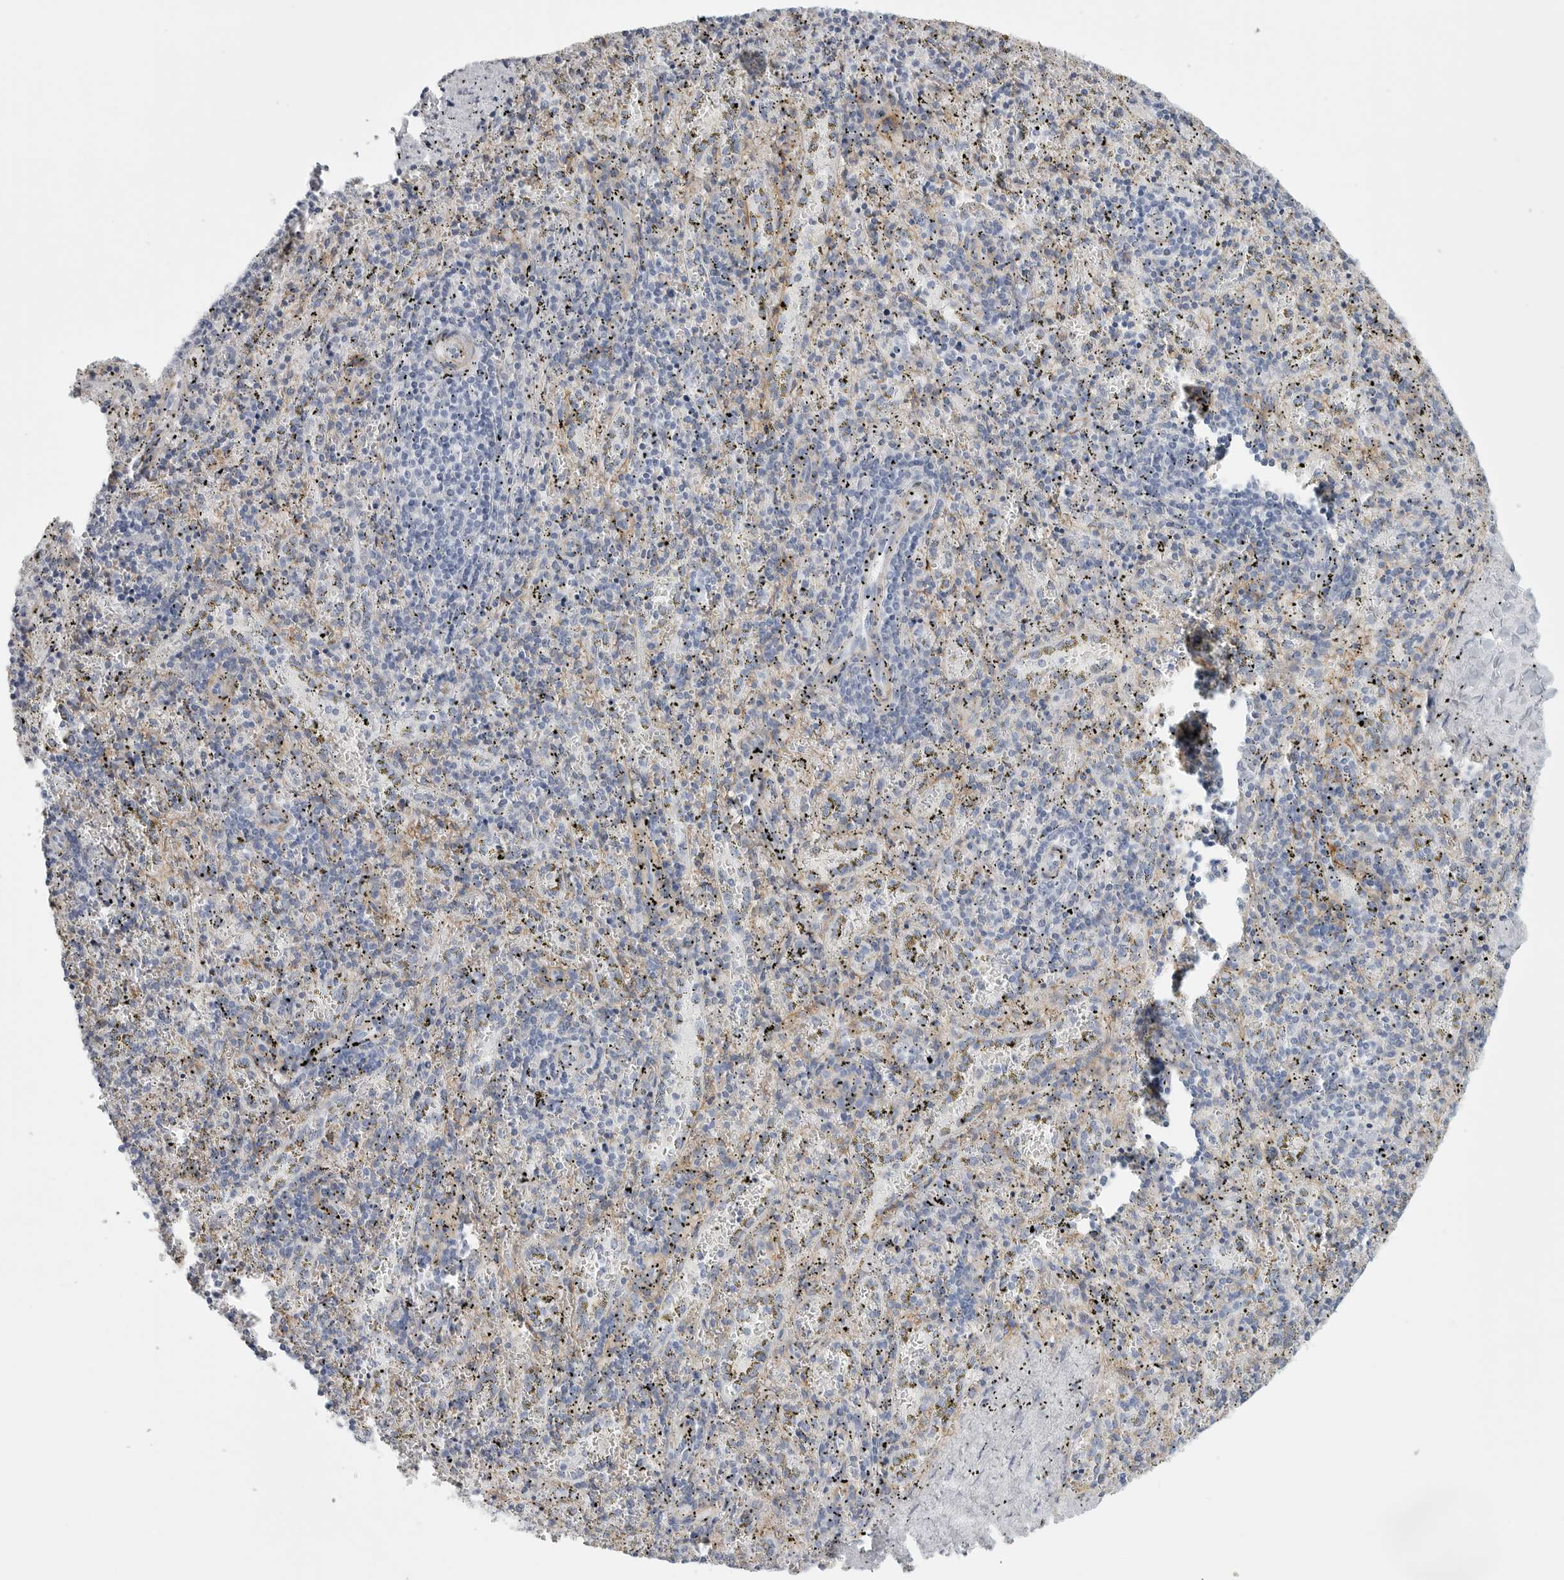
{"staining": {"intensity": "negative", "quantity": "none", "location": "none"}, "tissue": "spleen", "cell_type": "Cells in red pulp", "image_type": "normal", "snomed": [{"axis": "morphology", "description": "Normal tissue, NOS"}, {"axis": "topography", "description": "Spleen"}], "caption": "Cells in red pulp show no significant staining in normal spleen. (Stains: DAB (3,3'-diaminobenzidine) immunohistochemistry with hematoxylin counter stain, Microscopy: brightfield microscopy at high magnification).", "gene": "TNR", "patient": {"sex": "male", "age": 11}}